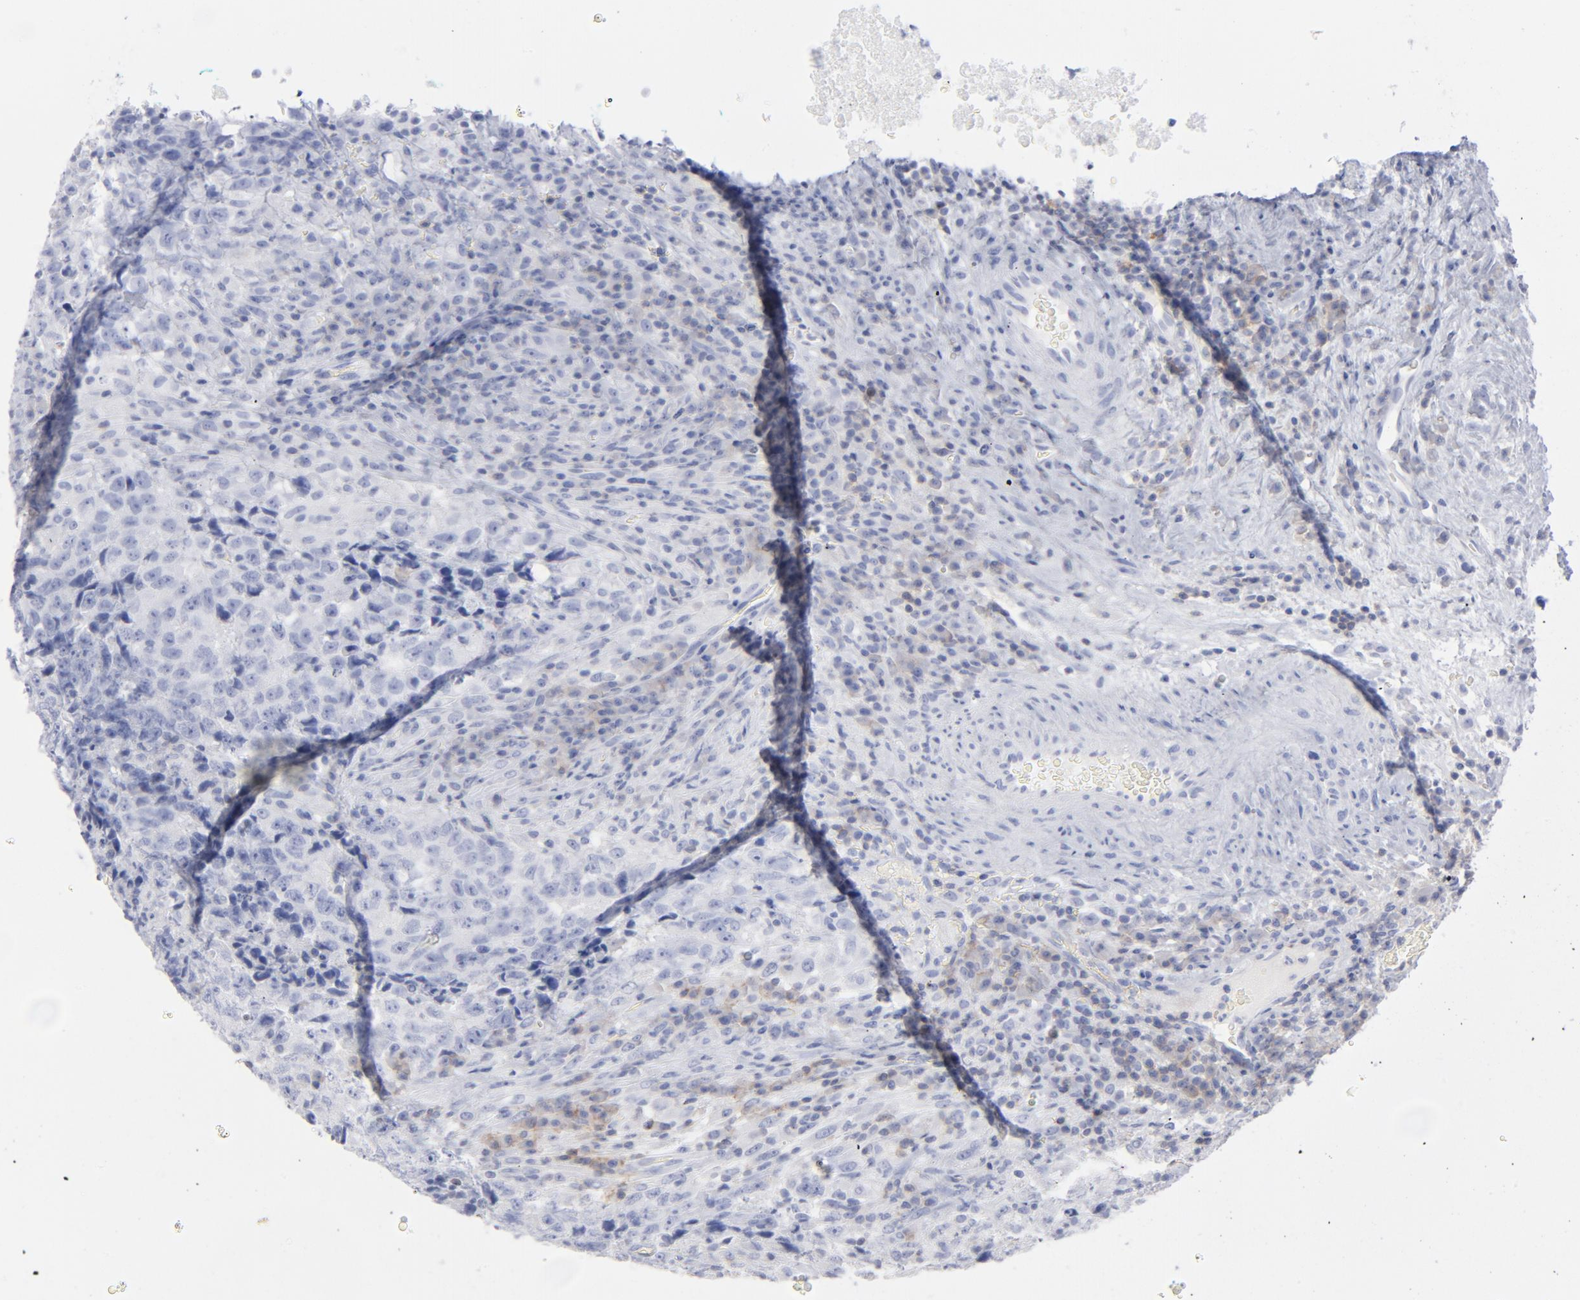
{"staining": {"intensity": "negative", "quantity": "none", "location": "none"}, "tissue": "testis cancer", "cell_type": "Tumor cells", "image_type": "cancer", "snomed": [{"axis": "morphology", "description": "Necrosis, NOS"}, {"axis": "morphology", "description": "Carcinoma, Embryonal, NOS"}, {"axis": "topography", "description": "Testis"}], "caption": "Tumor cells are negative for brown protein staining in testis cancer (embryonal carcinoma).", "gene": "P2RY8", "patient": {"sex": "male", "age": 19}}